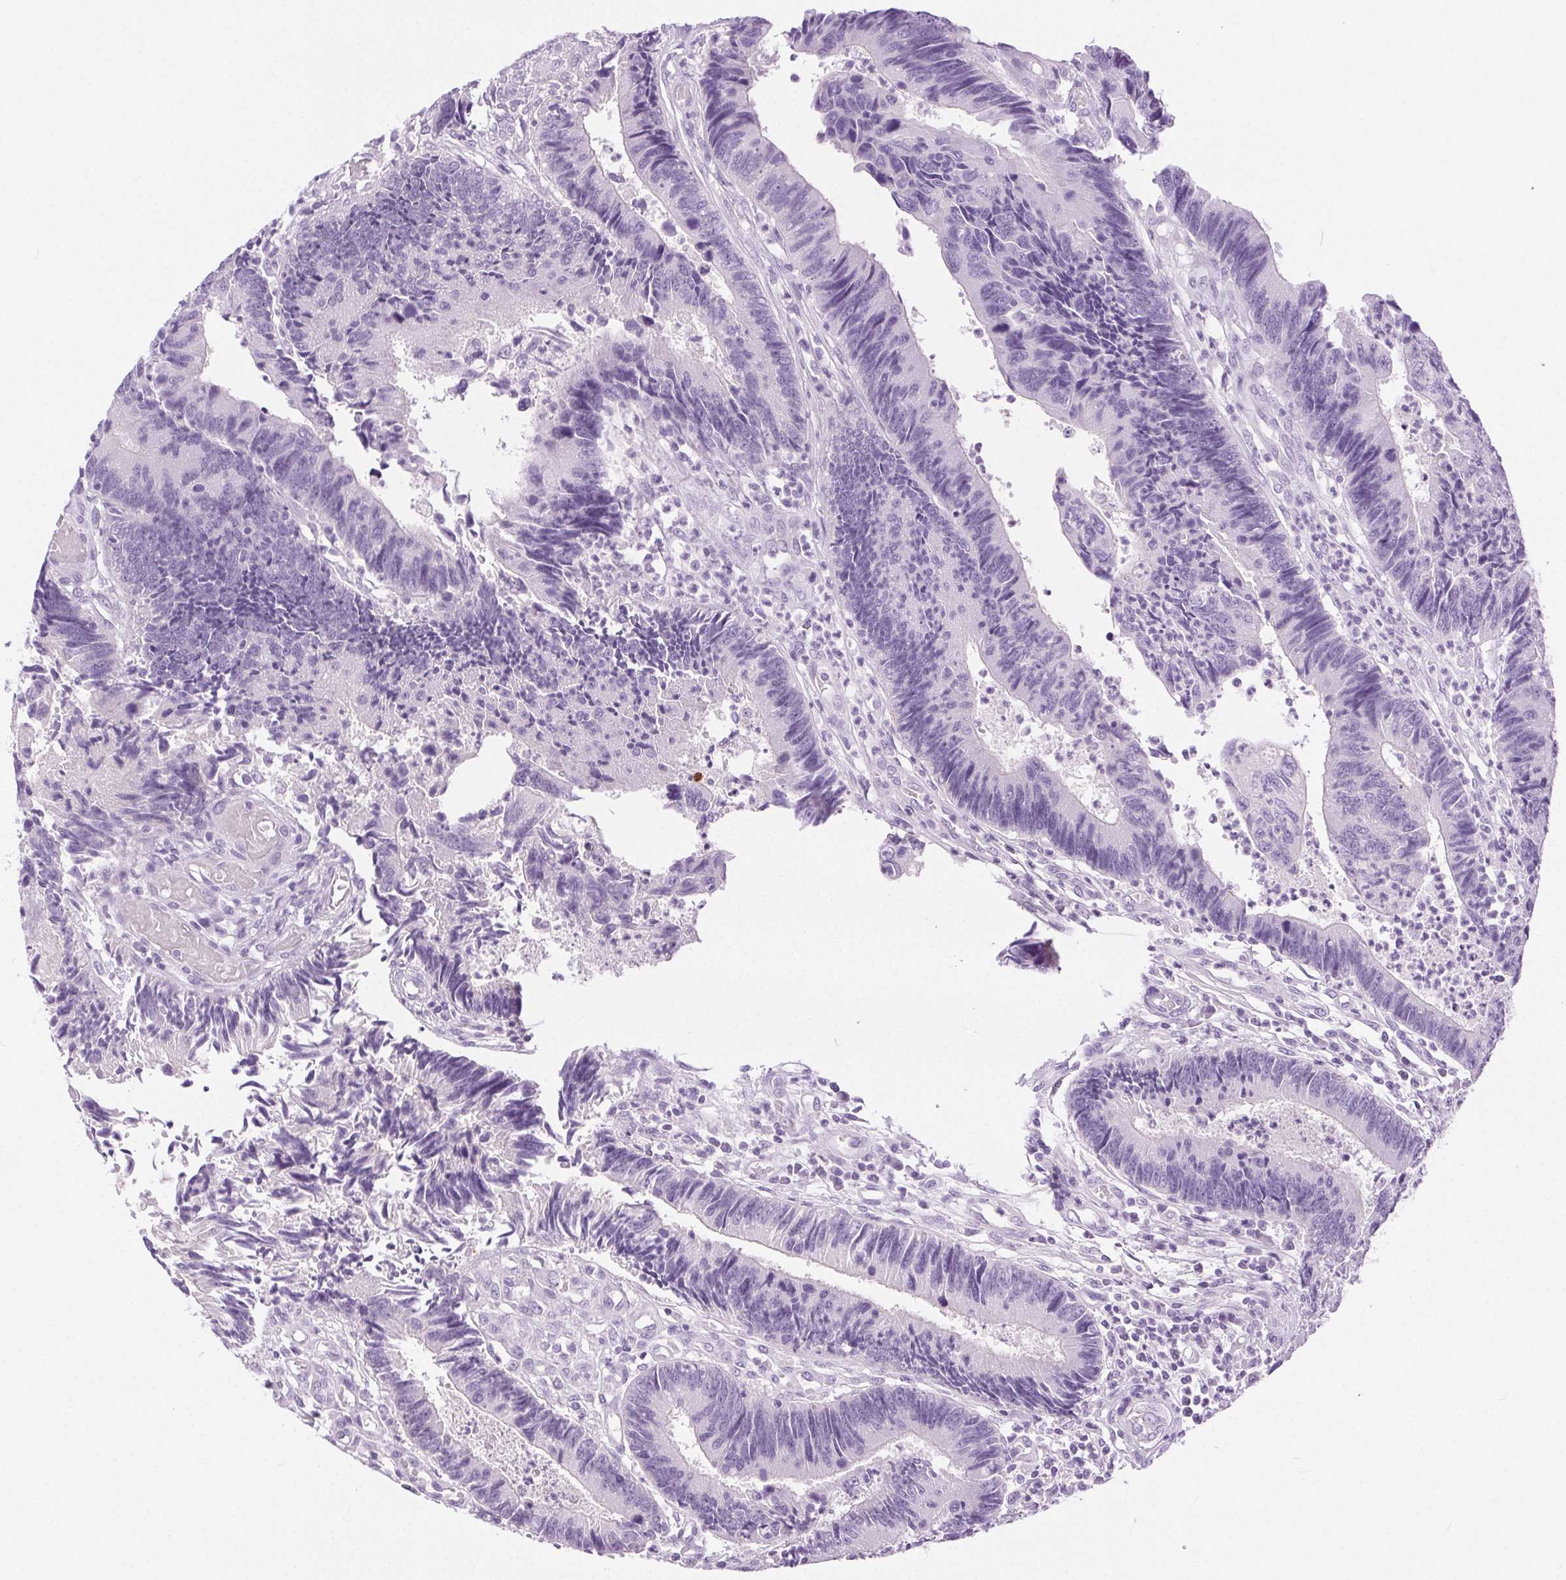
{"staining": {"intensity": "negative", "quantity": "none", "location": "none"}, "tissue": "colorectal cancer", "cell_type": "Tumor cells", "image_type": "cancer", "snomed": [{"axis": "morphology", "description": "Adenocarcinoma, NOS"}, {"axis": "topography", "description": "Colon"}], "caption": "An image of human colorectal adenocarcinoma is negative for staining in tumor cells. (DAB immunohistochemistry visualized using brightfield microscopy, high magnification).", "gene": "C20orf85", "patient": {"sex": "female", "age": 67}}